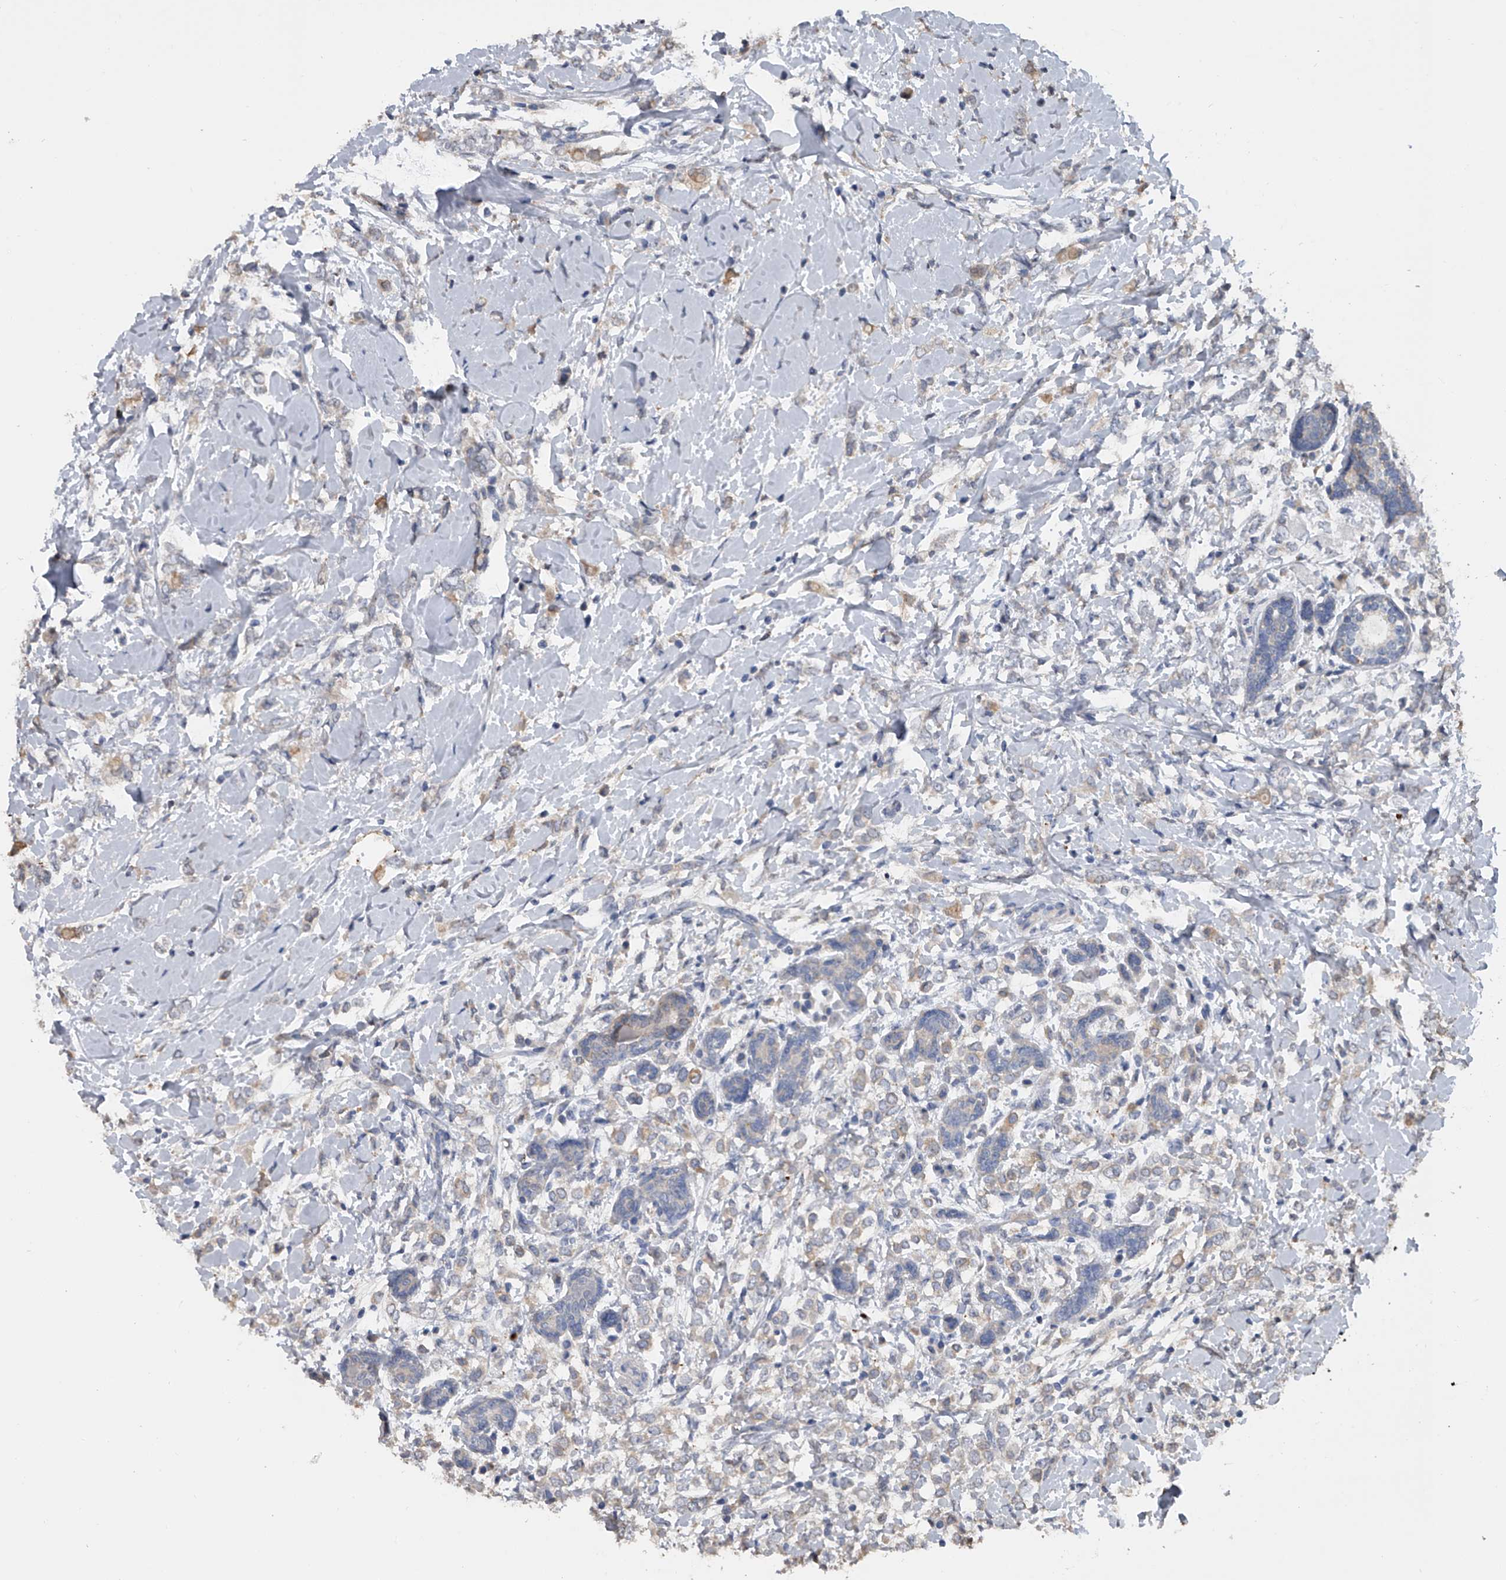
{"staining": {"intensity": "weak", "quantity": "<25%", "location": "cytoplasmic/membranous"}, "tissue": "breast cancer", "cell_type": "Tumor cells", "image_type": "cancer", "snomed": [{"axis": "morphology", "description": "Normal tissue, NOS"}, {"axis": "morphology", "description": "Lobular carcinoma"}, {"axis": "topography", "description": "Breast"}], "caption": "An immunohistochemistry (IHC) image of breast lobular carcinoma is shown. There is no staining in tumor cells of breast lobular carcinoma.", "gene": "DOCK9", "patient": {"sex": "female", "age": 47}}